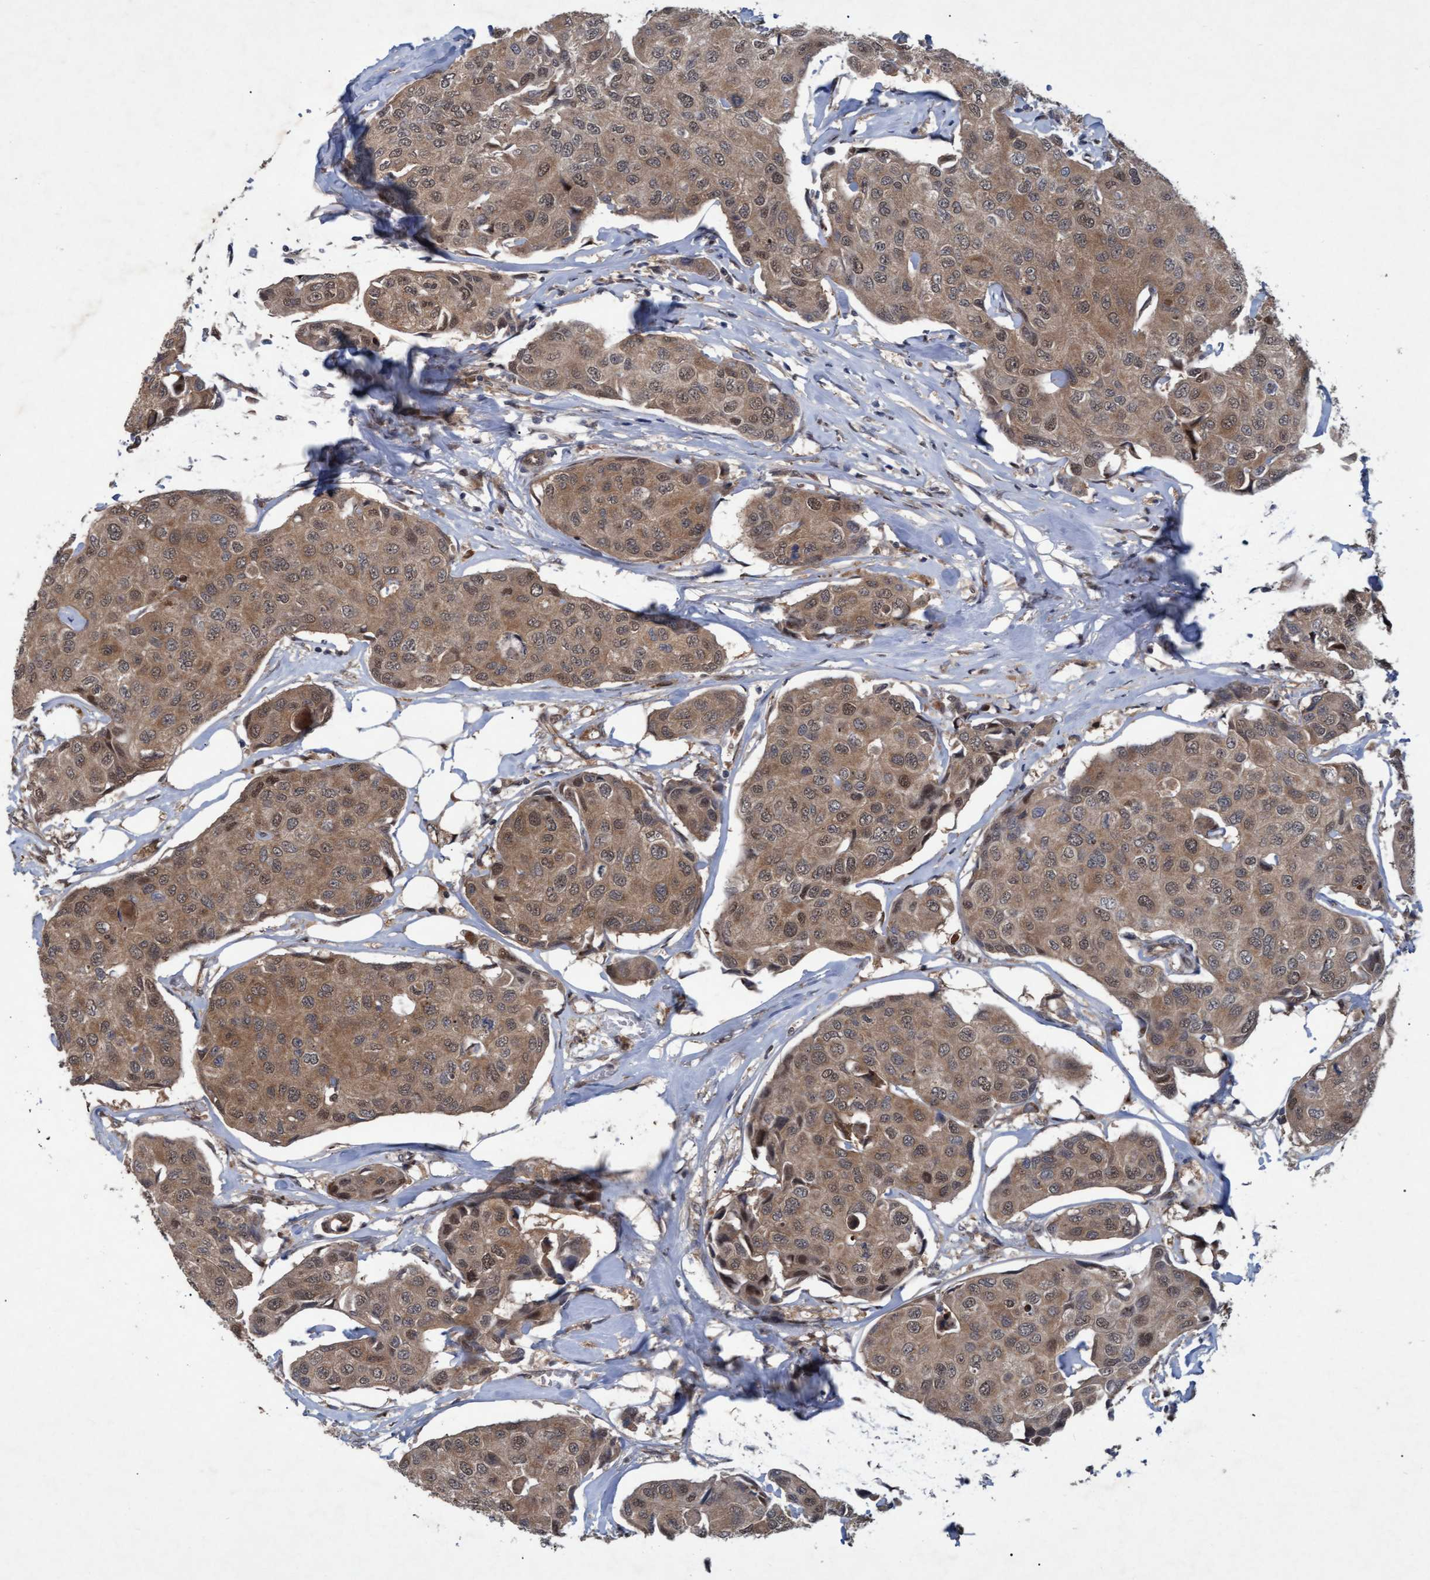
{"staining": {"intensity": "moderate", "quantity": ">75%", "location": "cytoplasmic/membranous,nuclear"}, "tissue": "breast cancer", "cell_type": "Tumor cells", "image_type": "cancer", "snomed": [{"axis": "morphology", "description": "Duct carcinoma"}, {"axis": "topography", "description": "Breast"}], "caption": "Tumor cells show moderate cytoplasmic/membranous and nuclear expression in approximately >75% of cells in breast infiltrating ductal carcinoma. (Brightfield microscopy of DAB IHC at high magnification).", "gene": "PSMB6", "patient": {"sex": "female", "age": 80}}